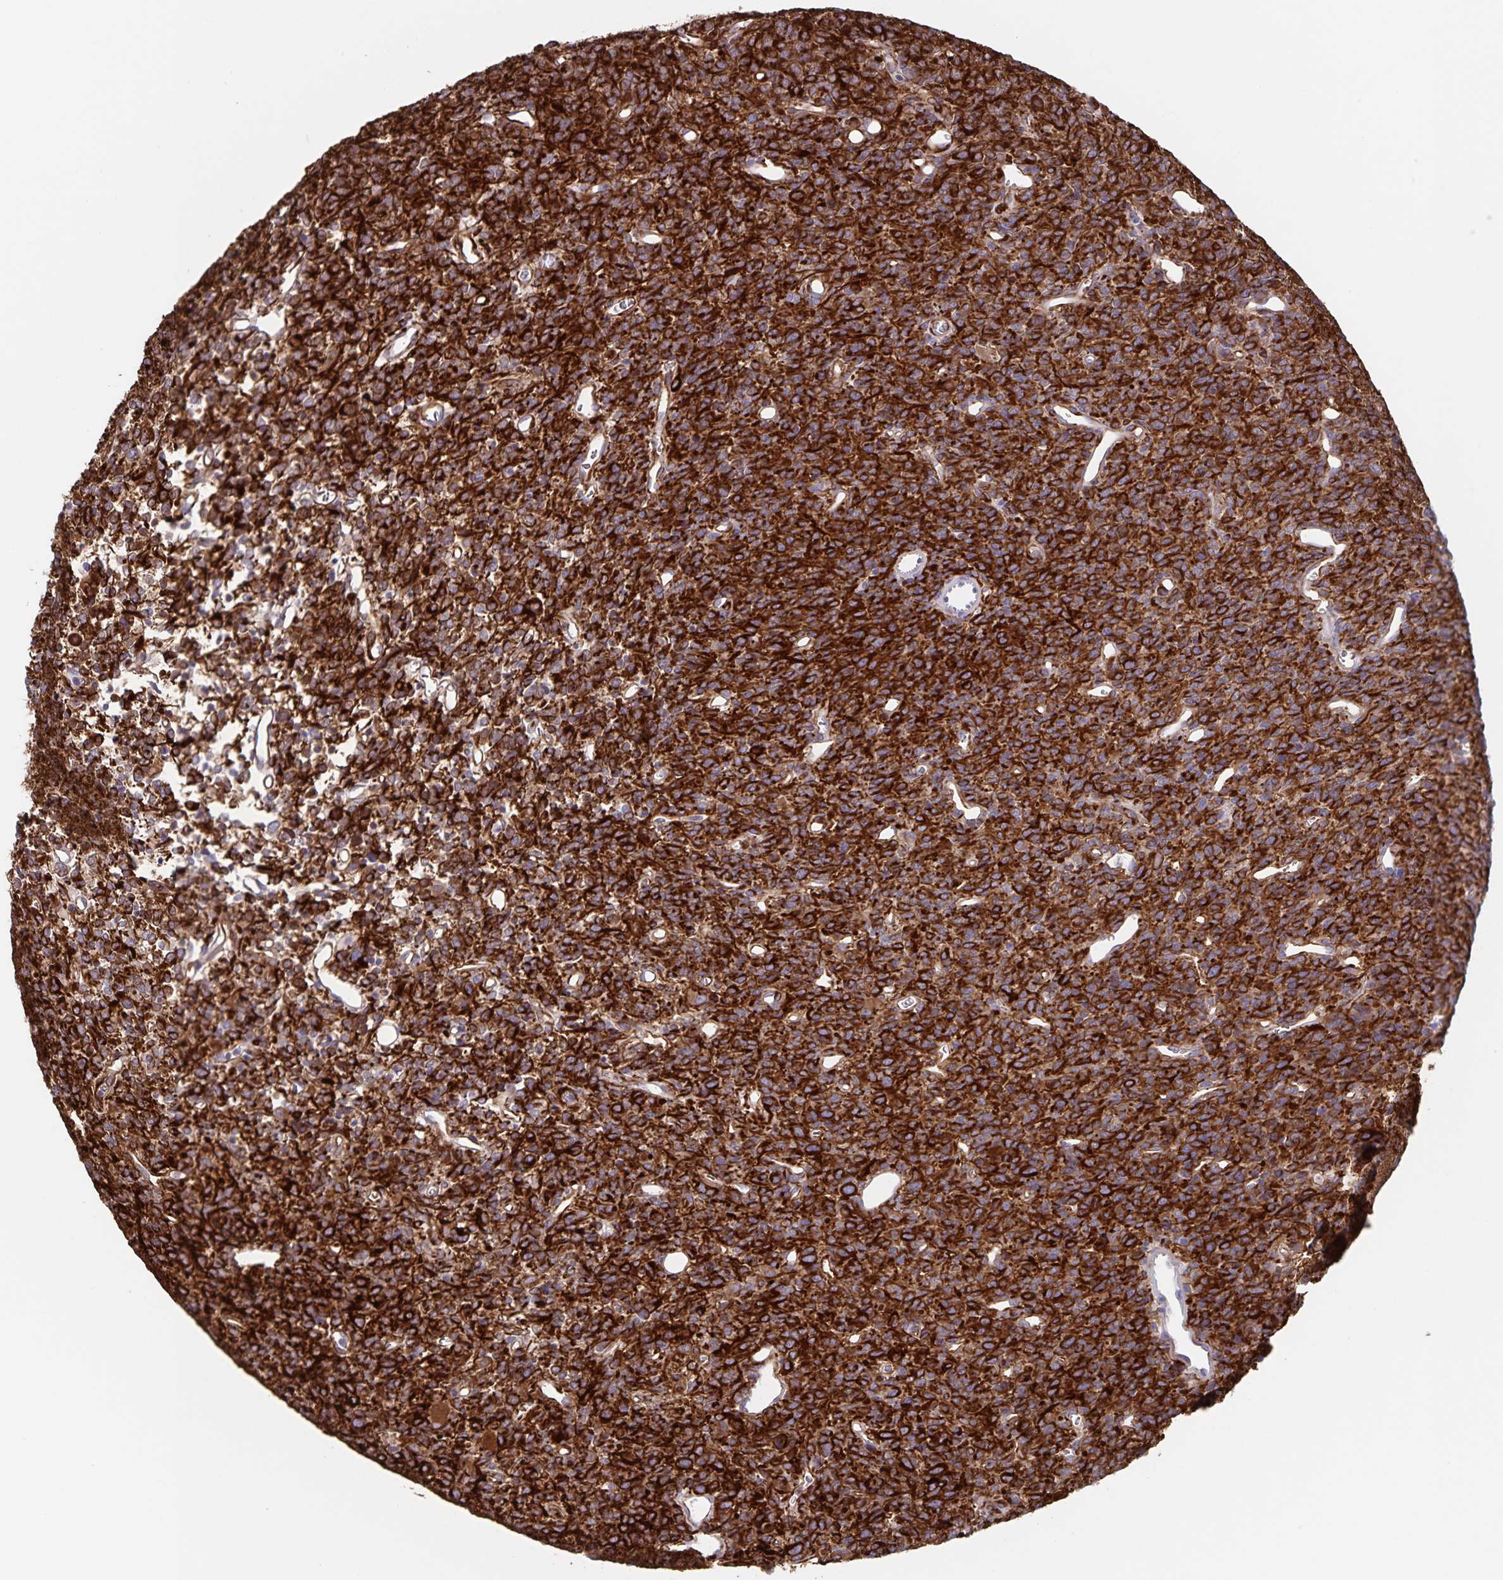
{"staining": {"intensity": "strong", "quantity": ">75%", "location": "cytoplasmic/membranous"}, "tissue": "glioma", "cell_type": "Tumor cells", "image_type": "cancer", "snomed": [{"axis": "morphology", "description": "Glioma, malignant, High grade"}, {"axis": "topography", "description": "Brain"}], "caption": "The micrograph shows staining of malignant glioma (high-grade), revealing strong cytoplasmic/membranous protein positivity (brown color) within tumor cells. (Stains: DAB in brown, nuclei in blue, Microscopy: brightfield microscopy at high magnification).", "gene": "SYNM", "patient": {"sex": "male", "age": 76}}